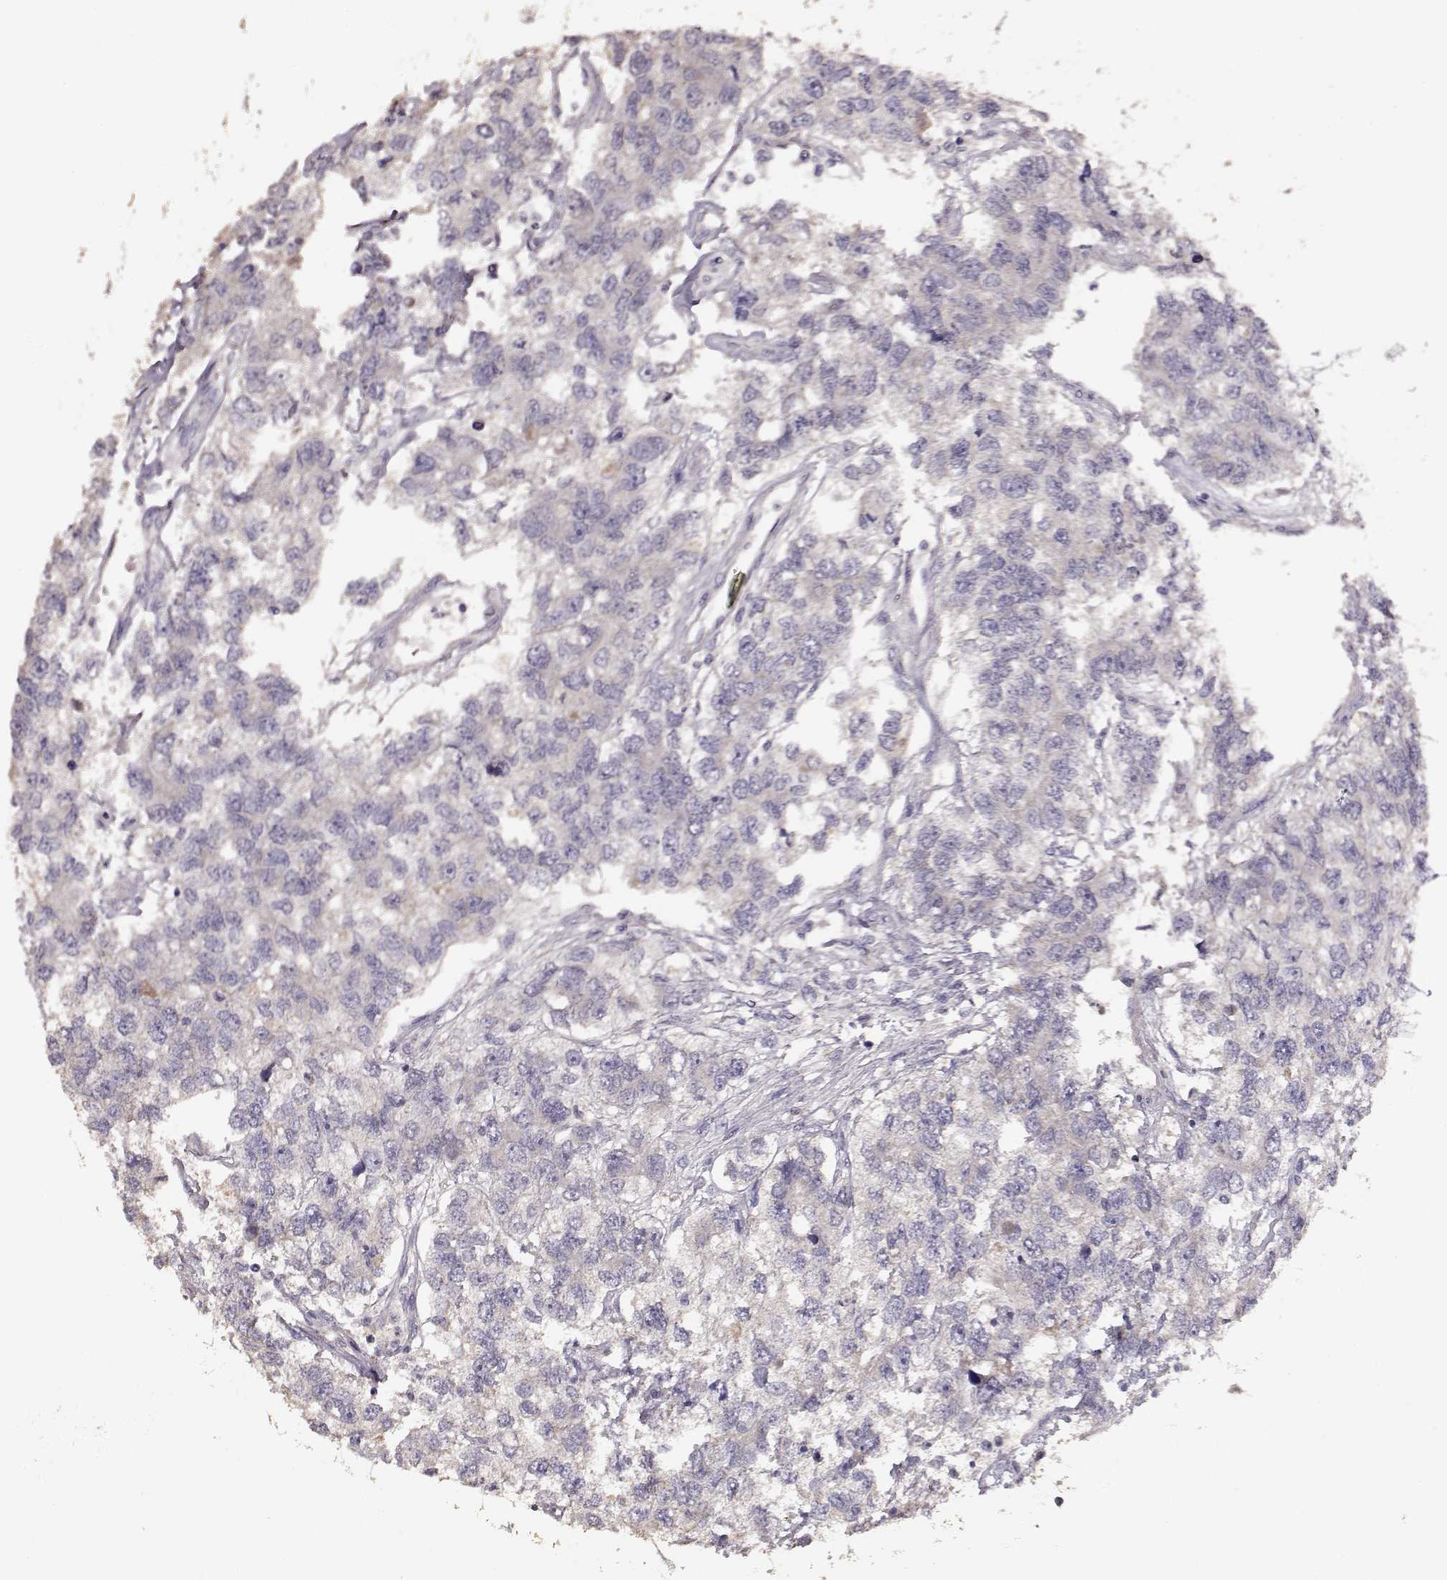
{"staining": {"intensity": "negative", "quantity": "none", "location": "none"}, "tissue": "testis cancer", "cell_type": "Tumor cells", "image_type": "cancer", "snomed": [{"axis": "morphology", "description": "Seminoma, NOS"}, {"axis": "topography", "description": "Testis"}], "caption": "There is no significant staining in tumor cells of testis seminoma.", "gene": "PMCH", "patient": {"sex": "male", "age": 52}}